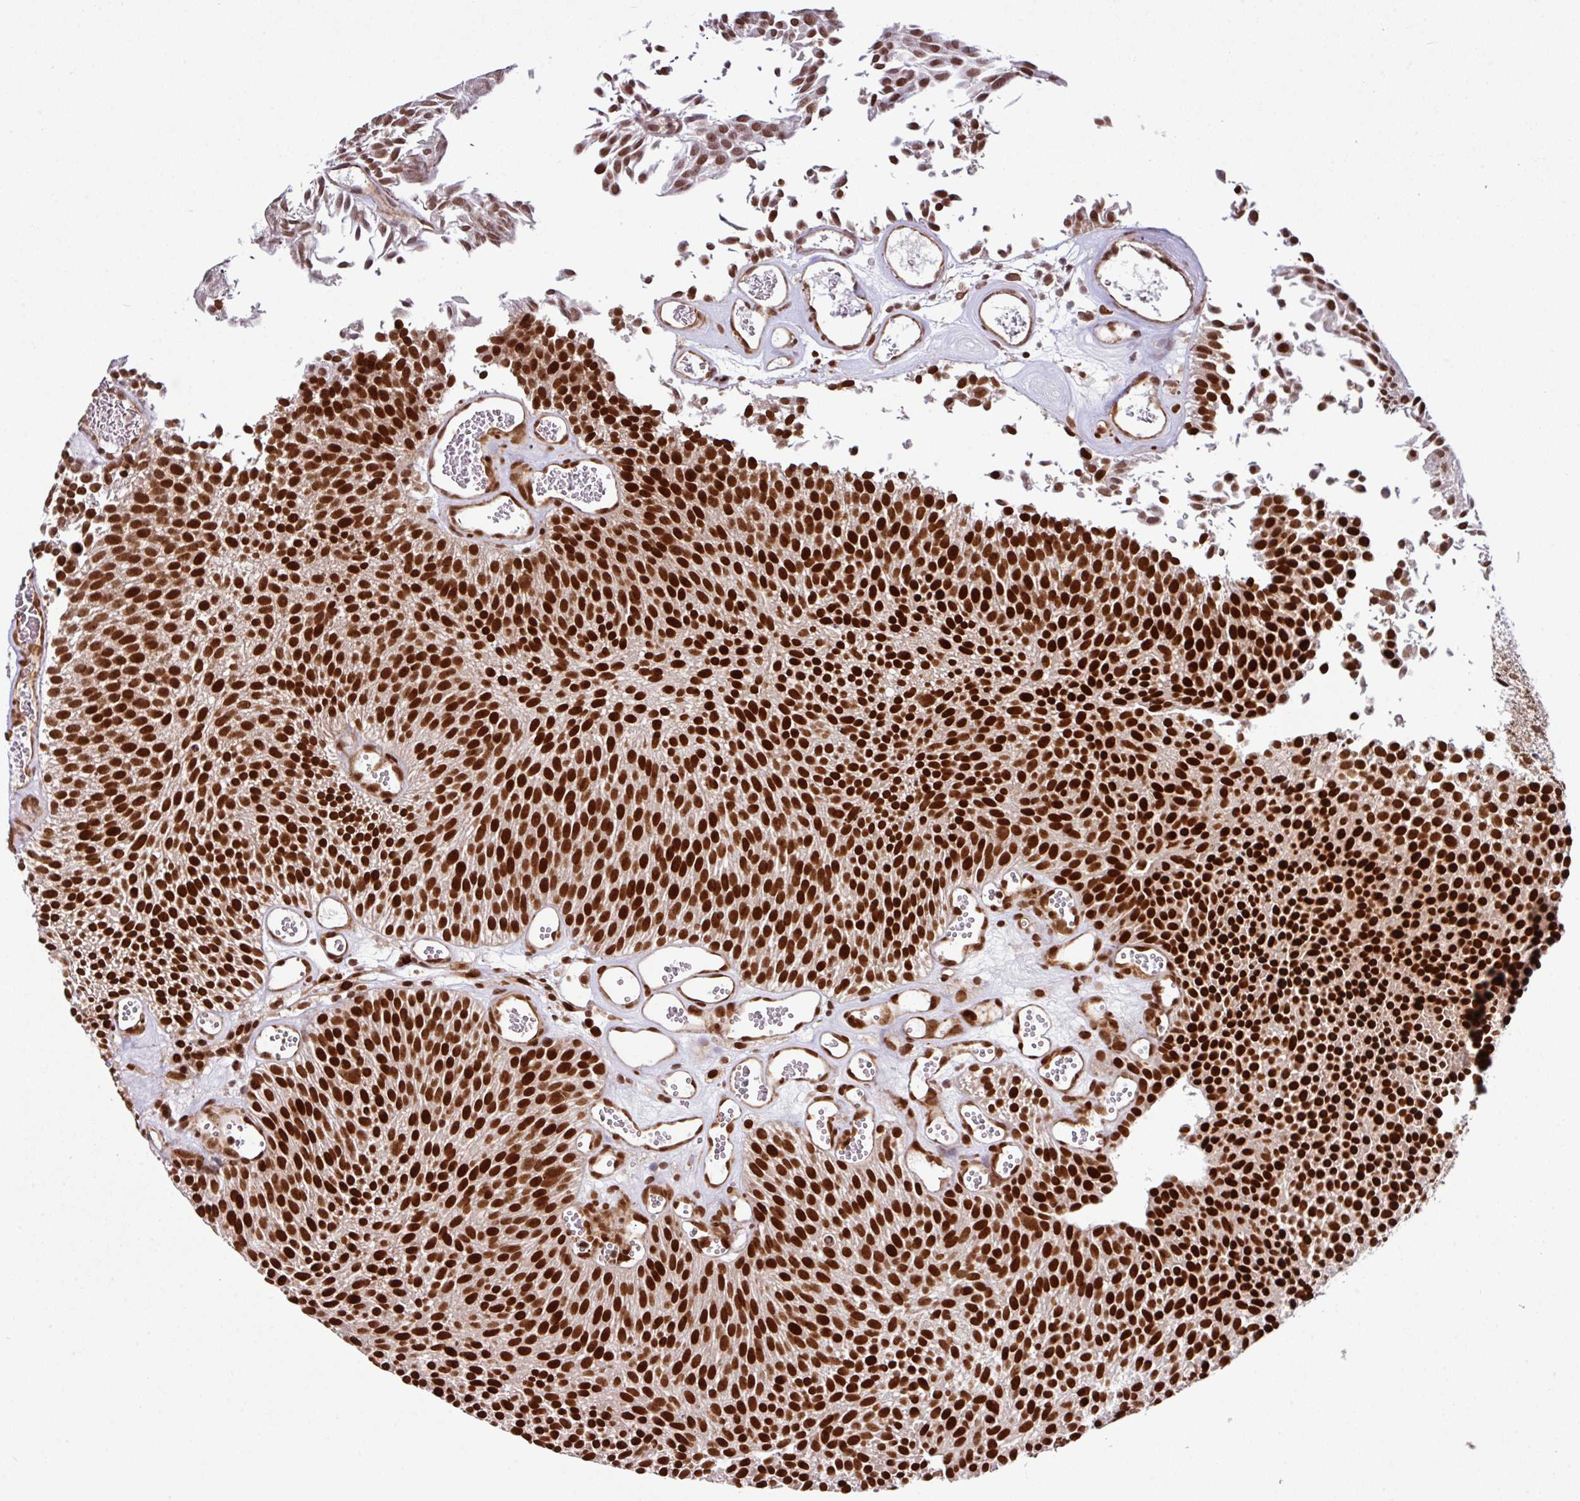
{"staining": {"intensity": "strong", "quantity": ">75%", "location": "nuclear"}, "tissue": "urothelial cancer", "cell_type": "Tumor cells", "image_type": "cancer", "snomed": [{"axis": "morphology", "description": "Urothelial carcinoma, Low grade"}, {"axis": "topography", "description": "Urinary bladder"}], "caption": "Urothelial cancer stained for a protein demonstrates strong nuclear positivity in tumor cells. The protein is shown in brown color, while the nuclei are stained blue.", "gene": "MORF4L2", "patient": {"sex": "female", "age": 79}}